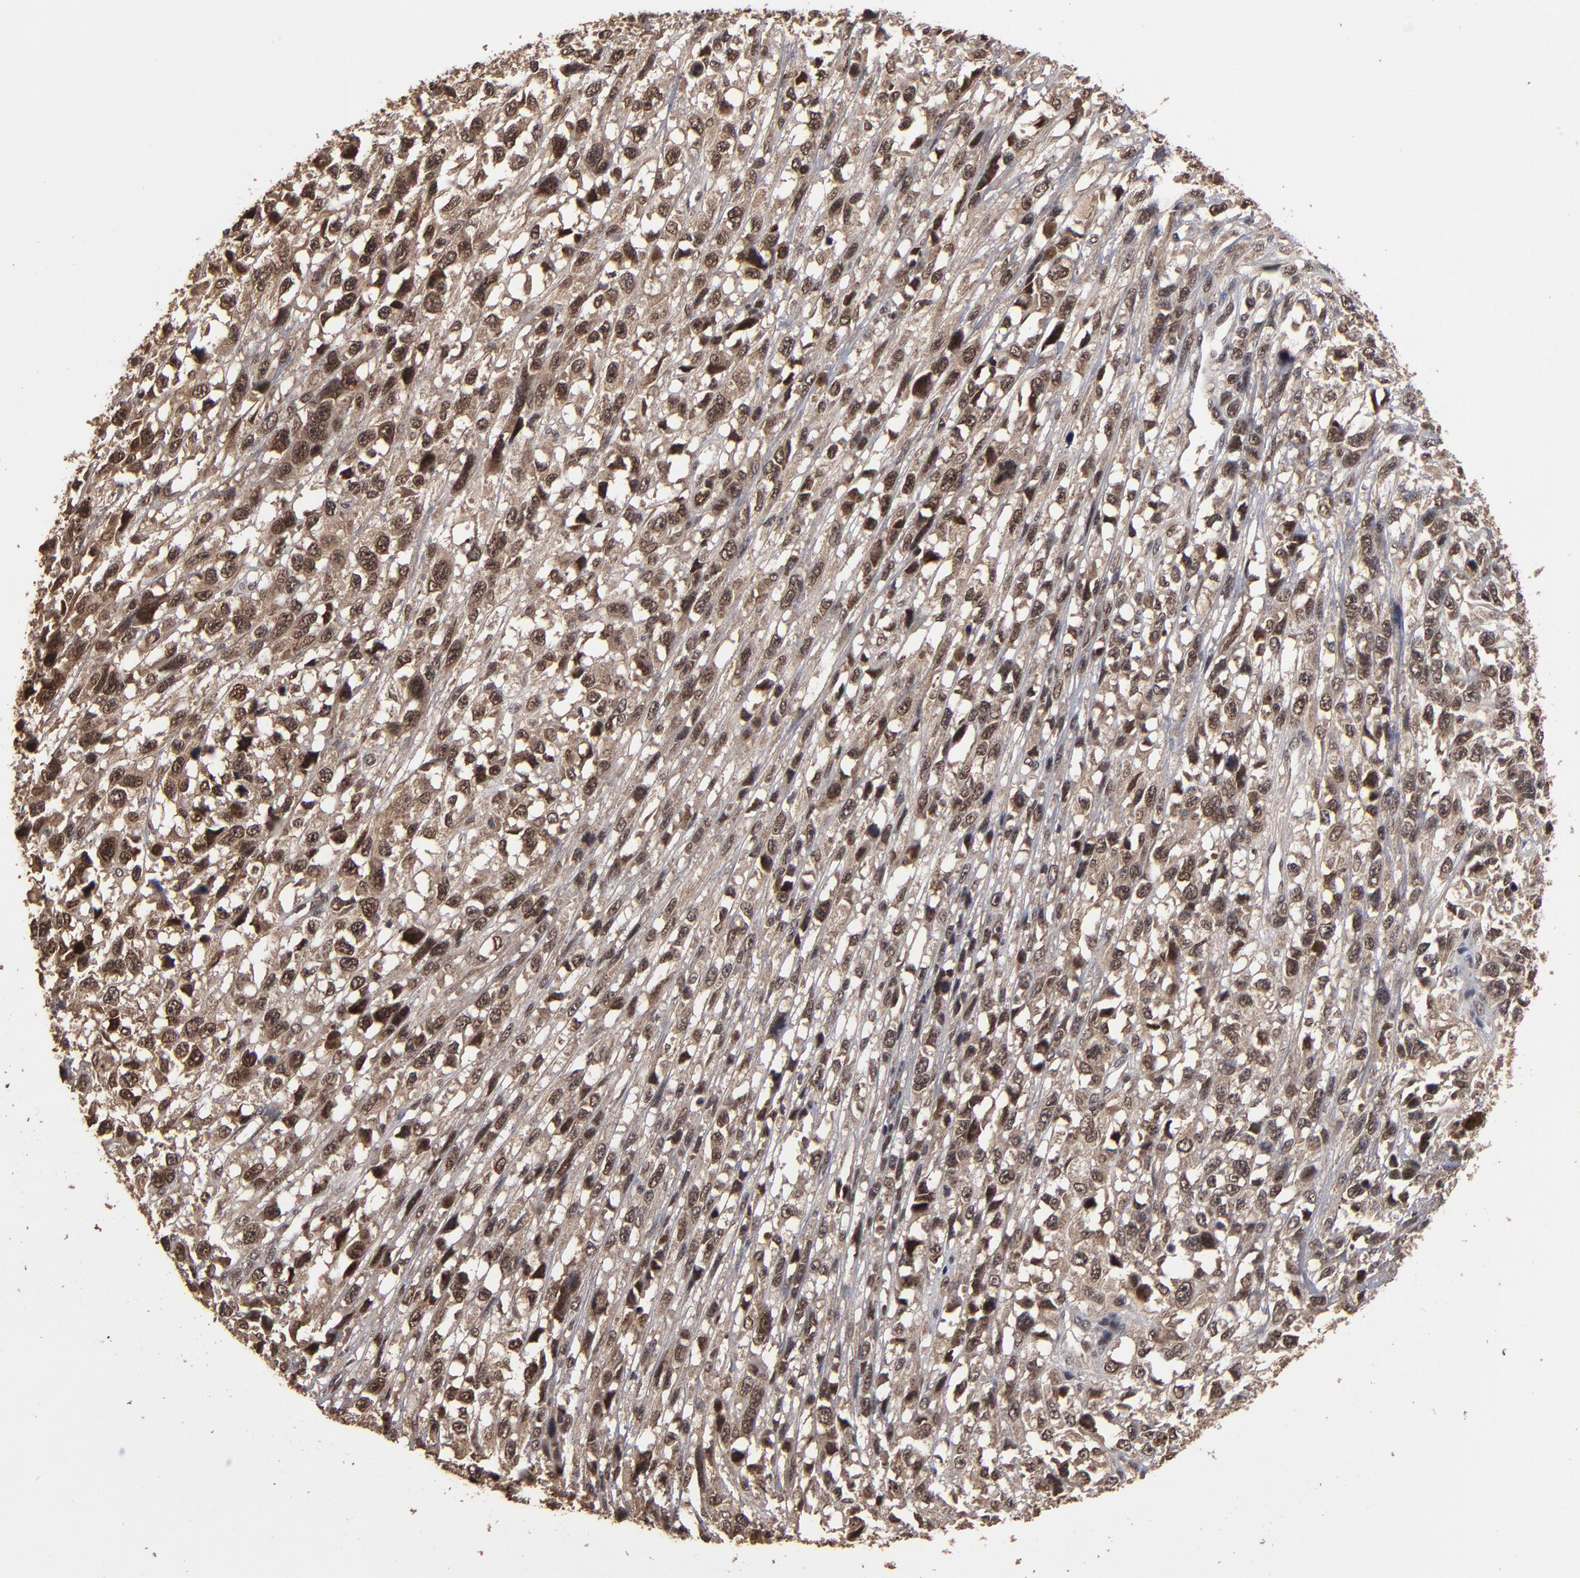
{"staining": {"intensity": "moderate", "quantity": "25%-75%", "location": "cytoplasmic/membranous,nuclear"}, "tissue": "melanoma", "cell_type": "Tumor cells", "image_type": "cancer", "snomed": [{"axis": "morphology", "description": "Malignant melanoma, Metastatic site"}, {"axis": "topography", "description": "Lymph node"}], "caption": "About 25%-75% of tumor cells in human melanoma show moderate cytoplasmic/membranous and nuclear protein positivity as visualized by brown immunohistochemical staining.", "gene": "NXF2B", "patient": {"sex": "male", "age": 59}}